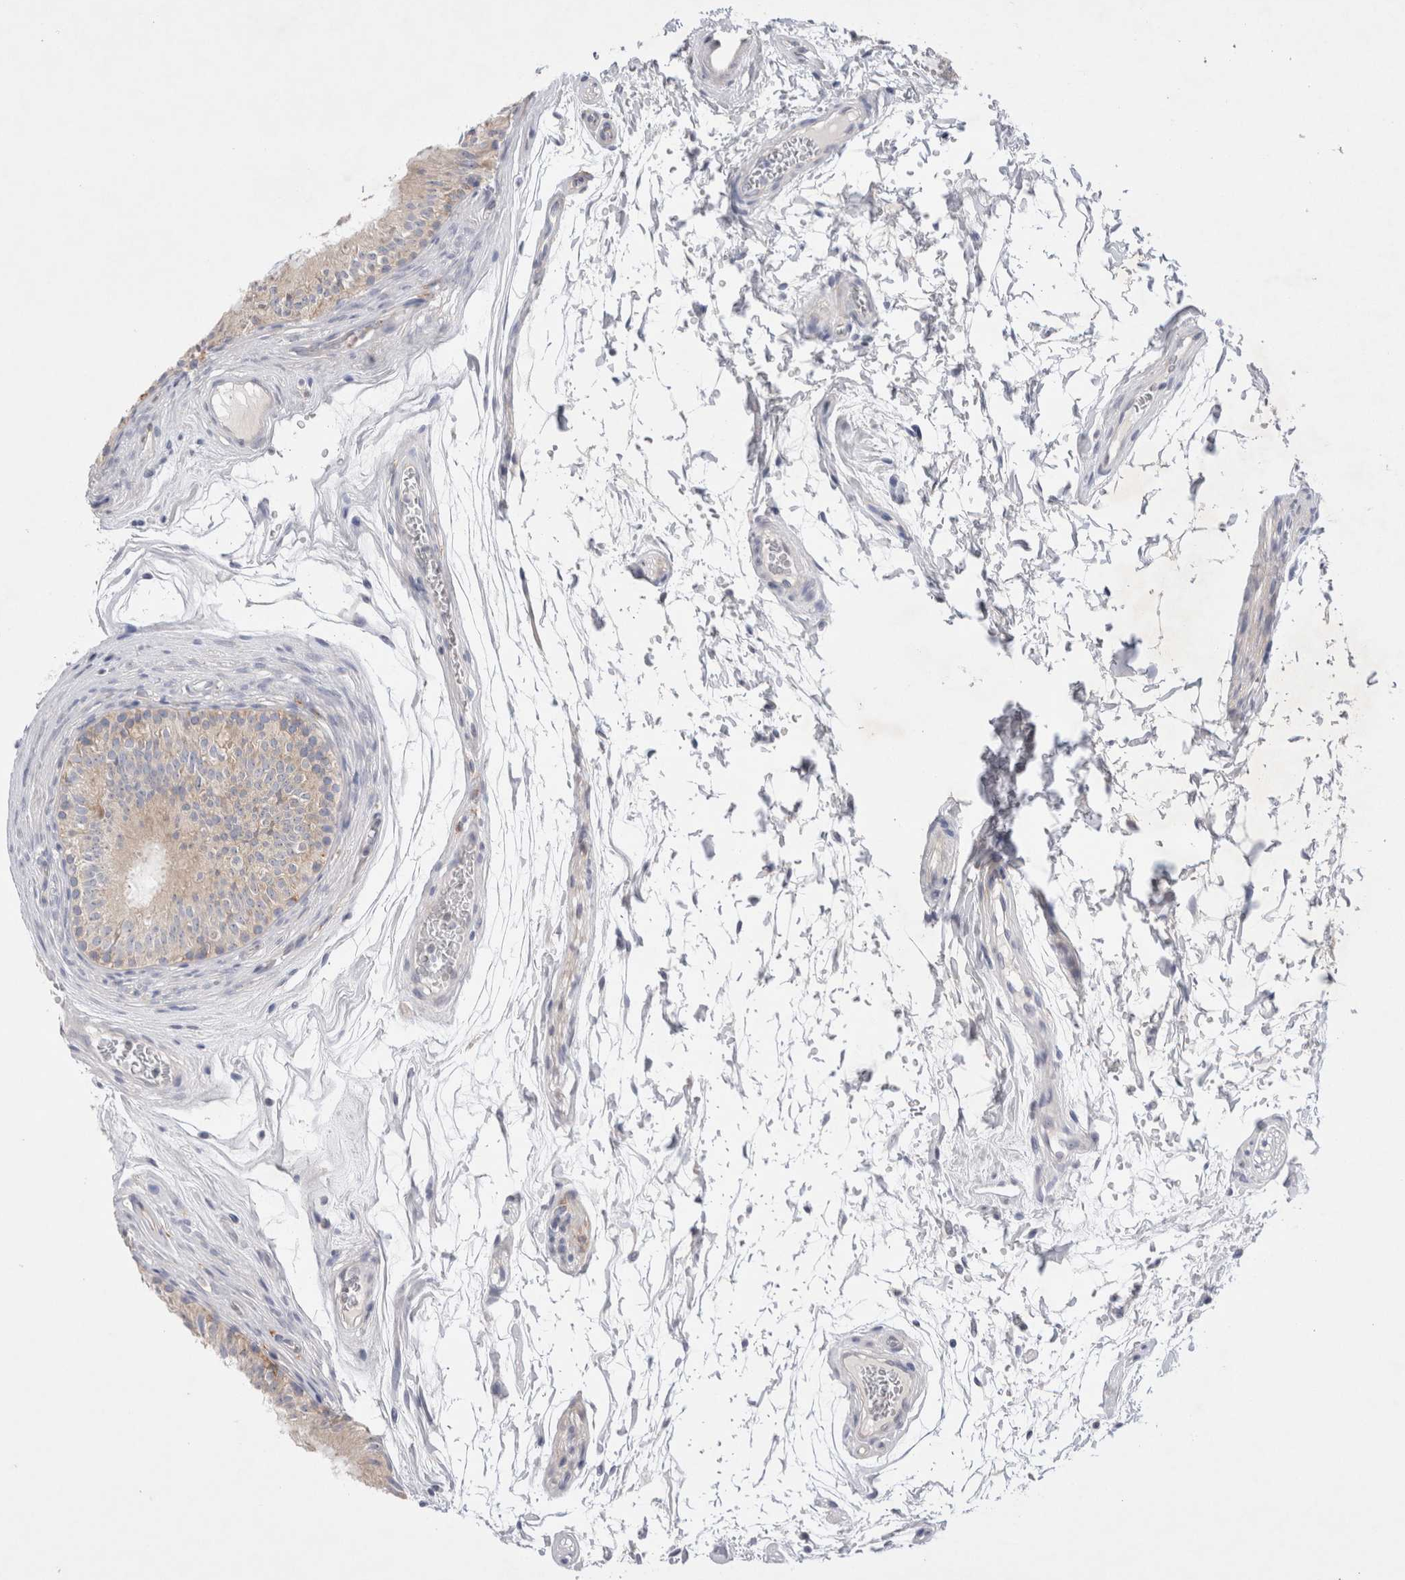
{"staining": {"intensity": "weak", "quantity": "<25%", "location": "cytoplasmic/membranous"}, "tissue": "epididymis", "cell_type": "Glandular cells", "image_type": "normal", "snomed": [{"axis": "morphology", "description": "Normal tissue, NOS"}, {"axis": "topography", "description": "Epididymis"}], "caption": "Immunohistochemistry (IHC) of normal human epididymis shows no staining in glandular cells. (Immunohistochemistry, brightfield microscopy, high magnification).", "gene": "RBM12B", "patient": {"sex": "male", "age": 36}}